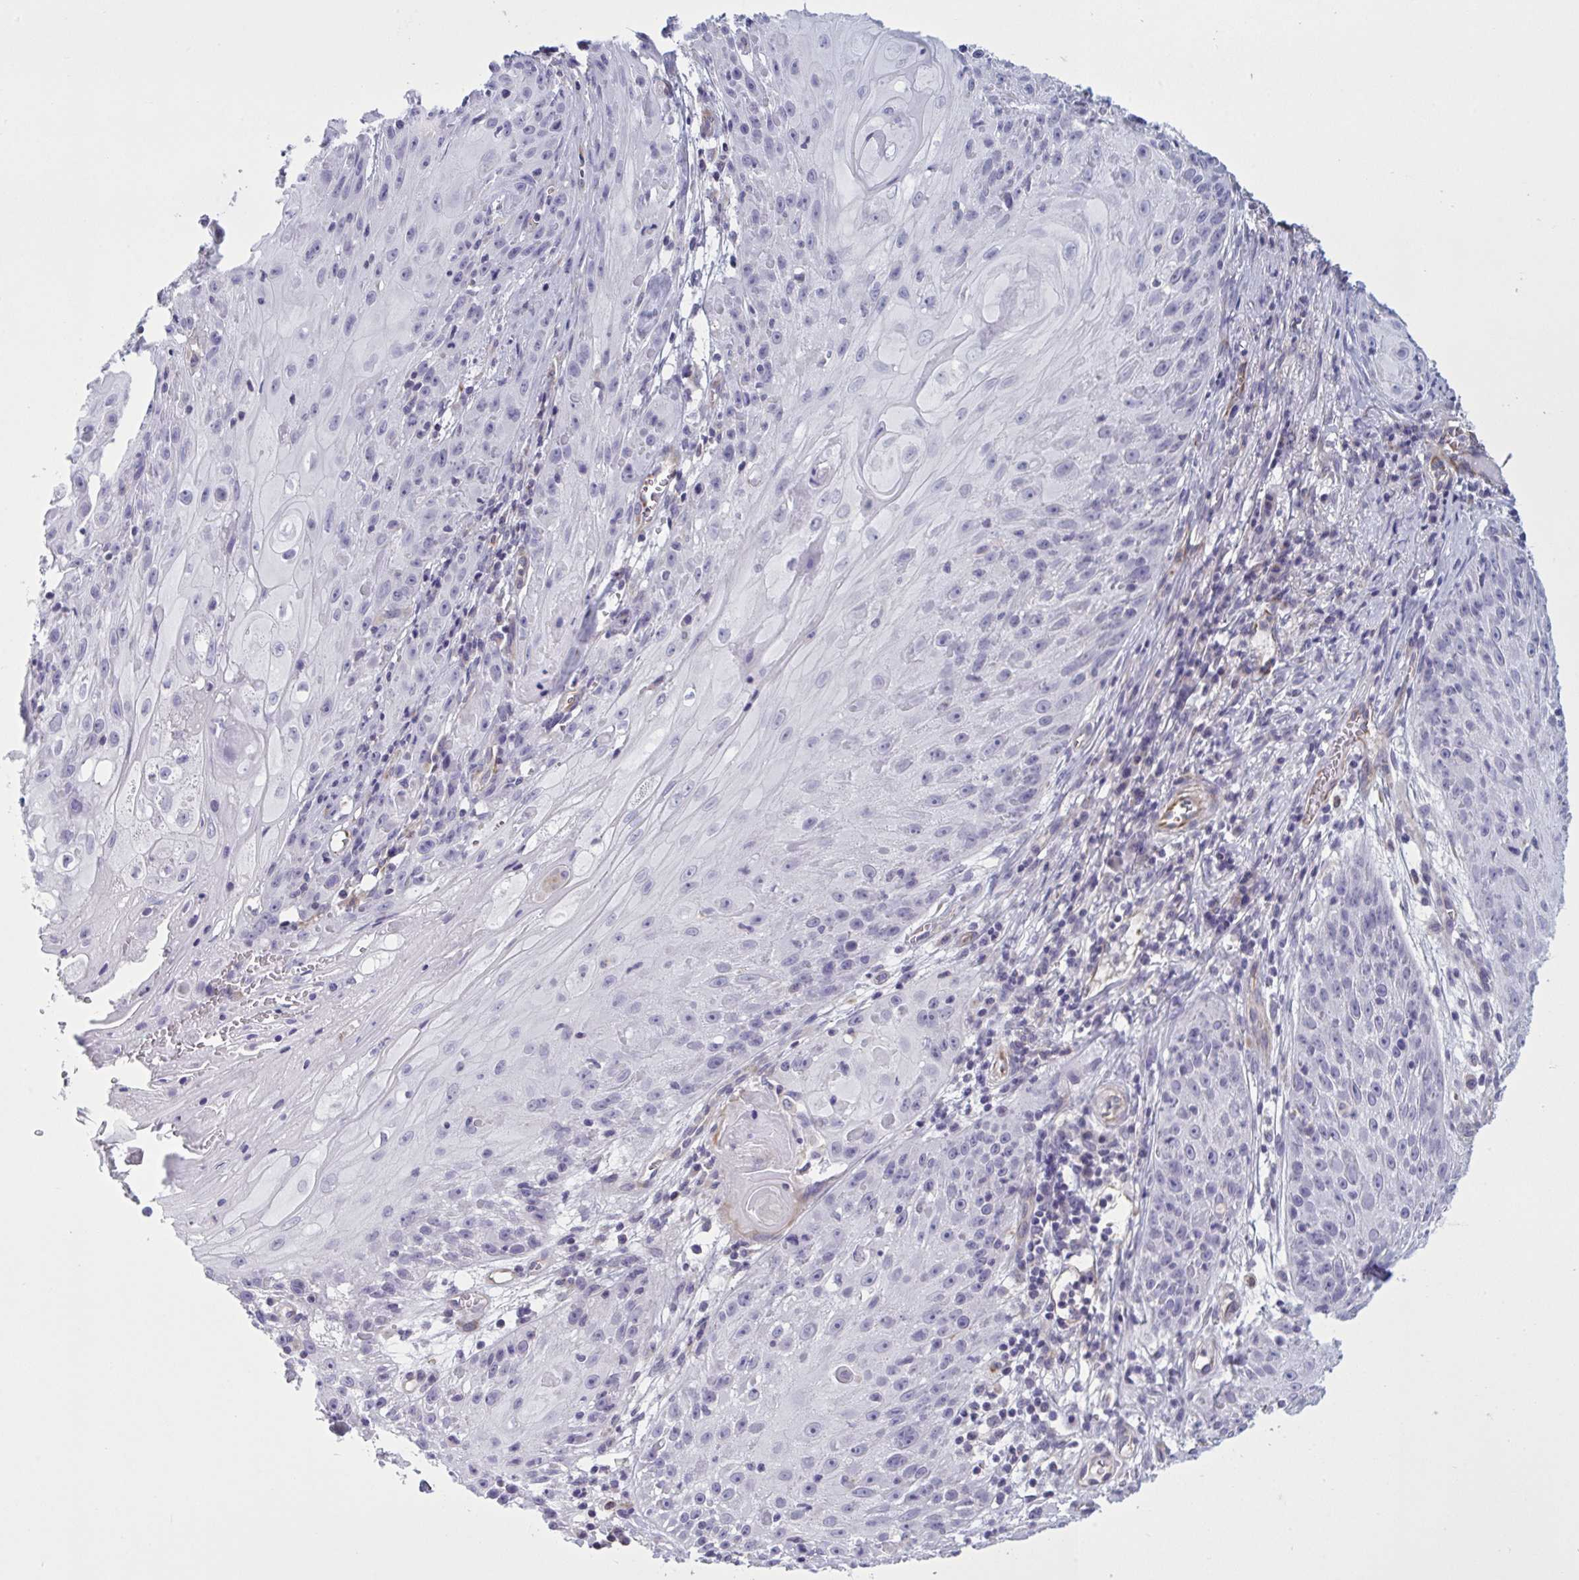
{"staining": {"intensity": "negative", "quantity": "none", "location": "none"}, "tissue": "skin cancer", "cell_type": "Tumor cells", "image_type": "cancer", "snomed": [{"axis": "morphology", "description": "Squamous cell carcinoma, NOS"}, {"axis": "topography", "description": "Skin"}, {"axis": "topography", "description": "Vulva"}], "caption": "Tumor cells show no significant expression in squamous cell carcinoma (skin).", "gene": "OR1L3", "patient": {"sex": "female", "age": 76}}